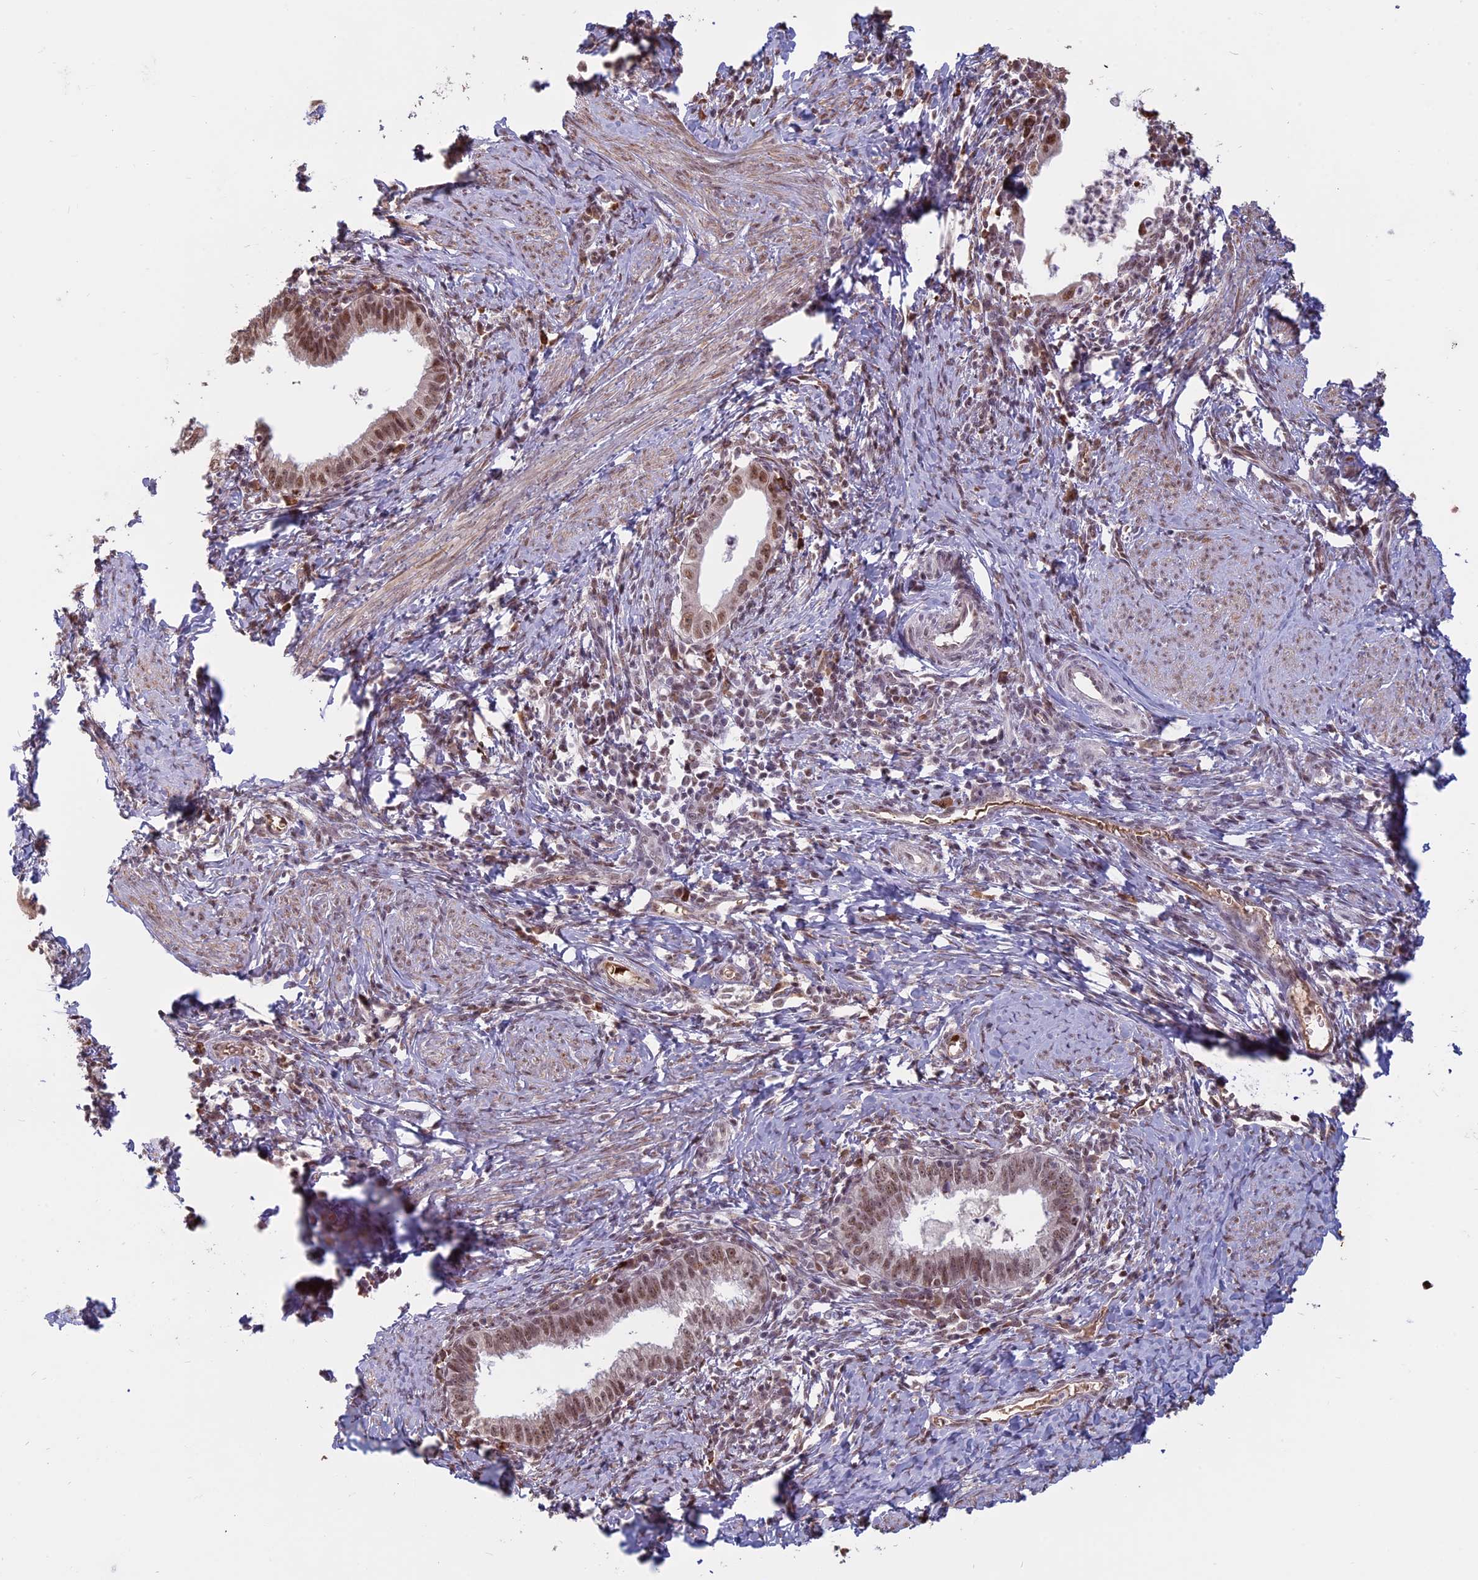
{"staining": {"intensity": "moderate", "quantity": ">75%", "location": "nuclear"}, "tissue": "cervical cancer", "cell_type": "Tumor cells", "image_type": "cancer", "snomed": [{"axis": "morphology", "description": "Adenocarcinoma, NOS"}, {"axis": "topography", "description": "Cervix"}], "caption": "Cervical cancer stained for a protein (brown) displays moderate nuclear positive expression in about >75% of tumor cells.", "gene": "MFAP1", "patient": {"sex": "female", "age": 36}}